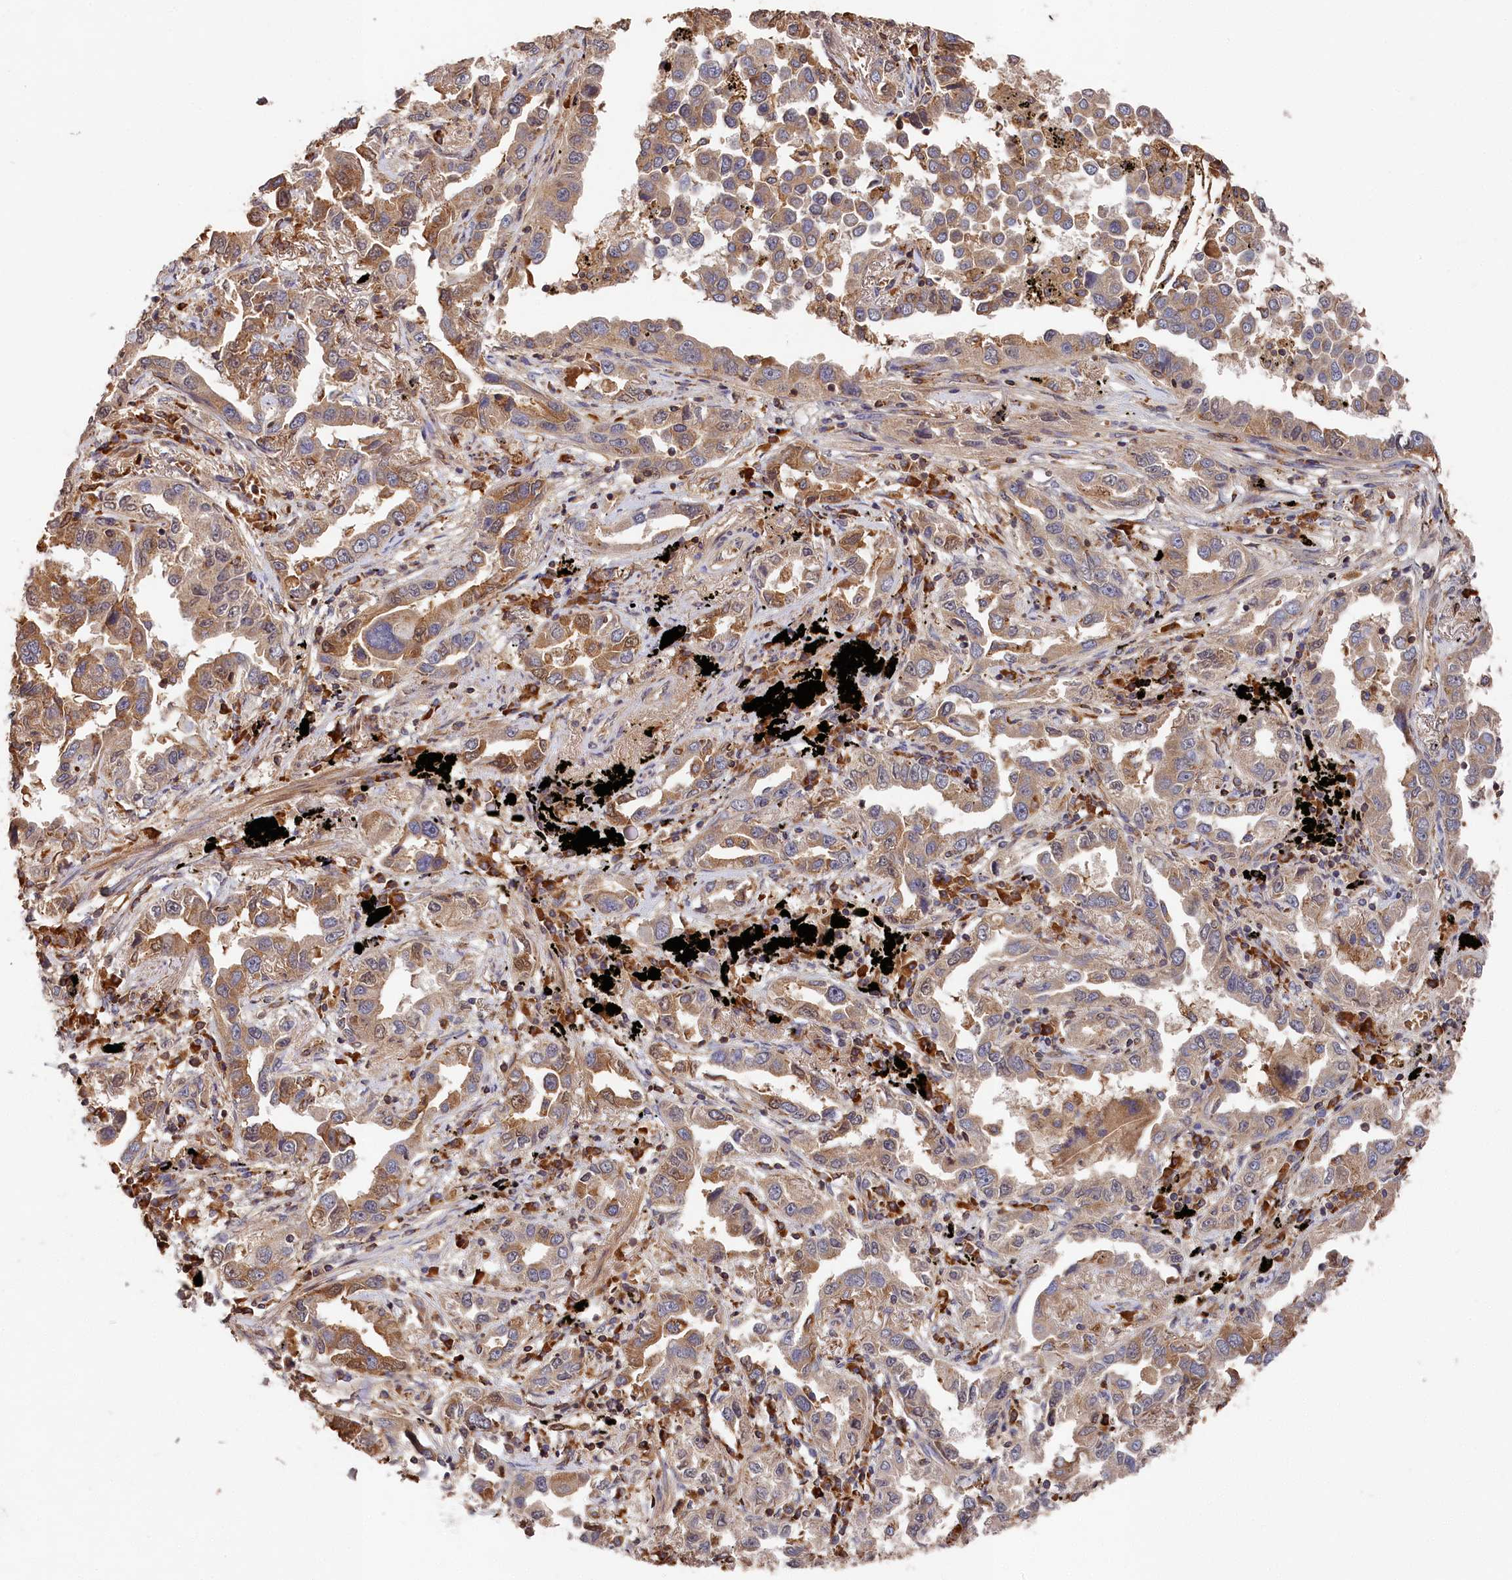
{"staining": {"intensity": "moderate", "quantity": "25%-75%", "location": "cytoplasmic/membranous"}, "tissue": "lung cancer", "cell_type": "Tumor cells", "image_type": "cancer", "snomed": [{"axis": "morphology", "description": "Adenocarcinoma, NOS"}, {"axis": "topography", "description": "Lung"}], "caption": "DAB (3,3'-diaminobenzidine) immunohistochemical staining of lung adenocarcinoma exhibits moderate cytoplasmic/membranous protein staining in about 25%-75% of tumor cells.", "gene": "DHRS11", "patient": {"sex": "male", "age": 67}}